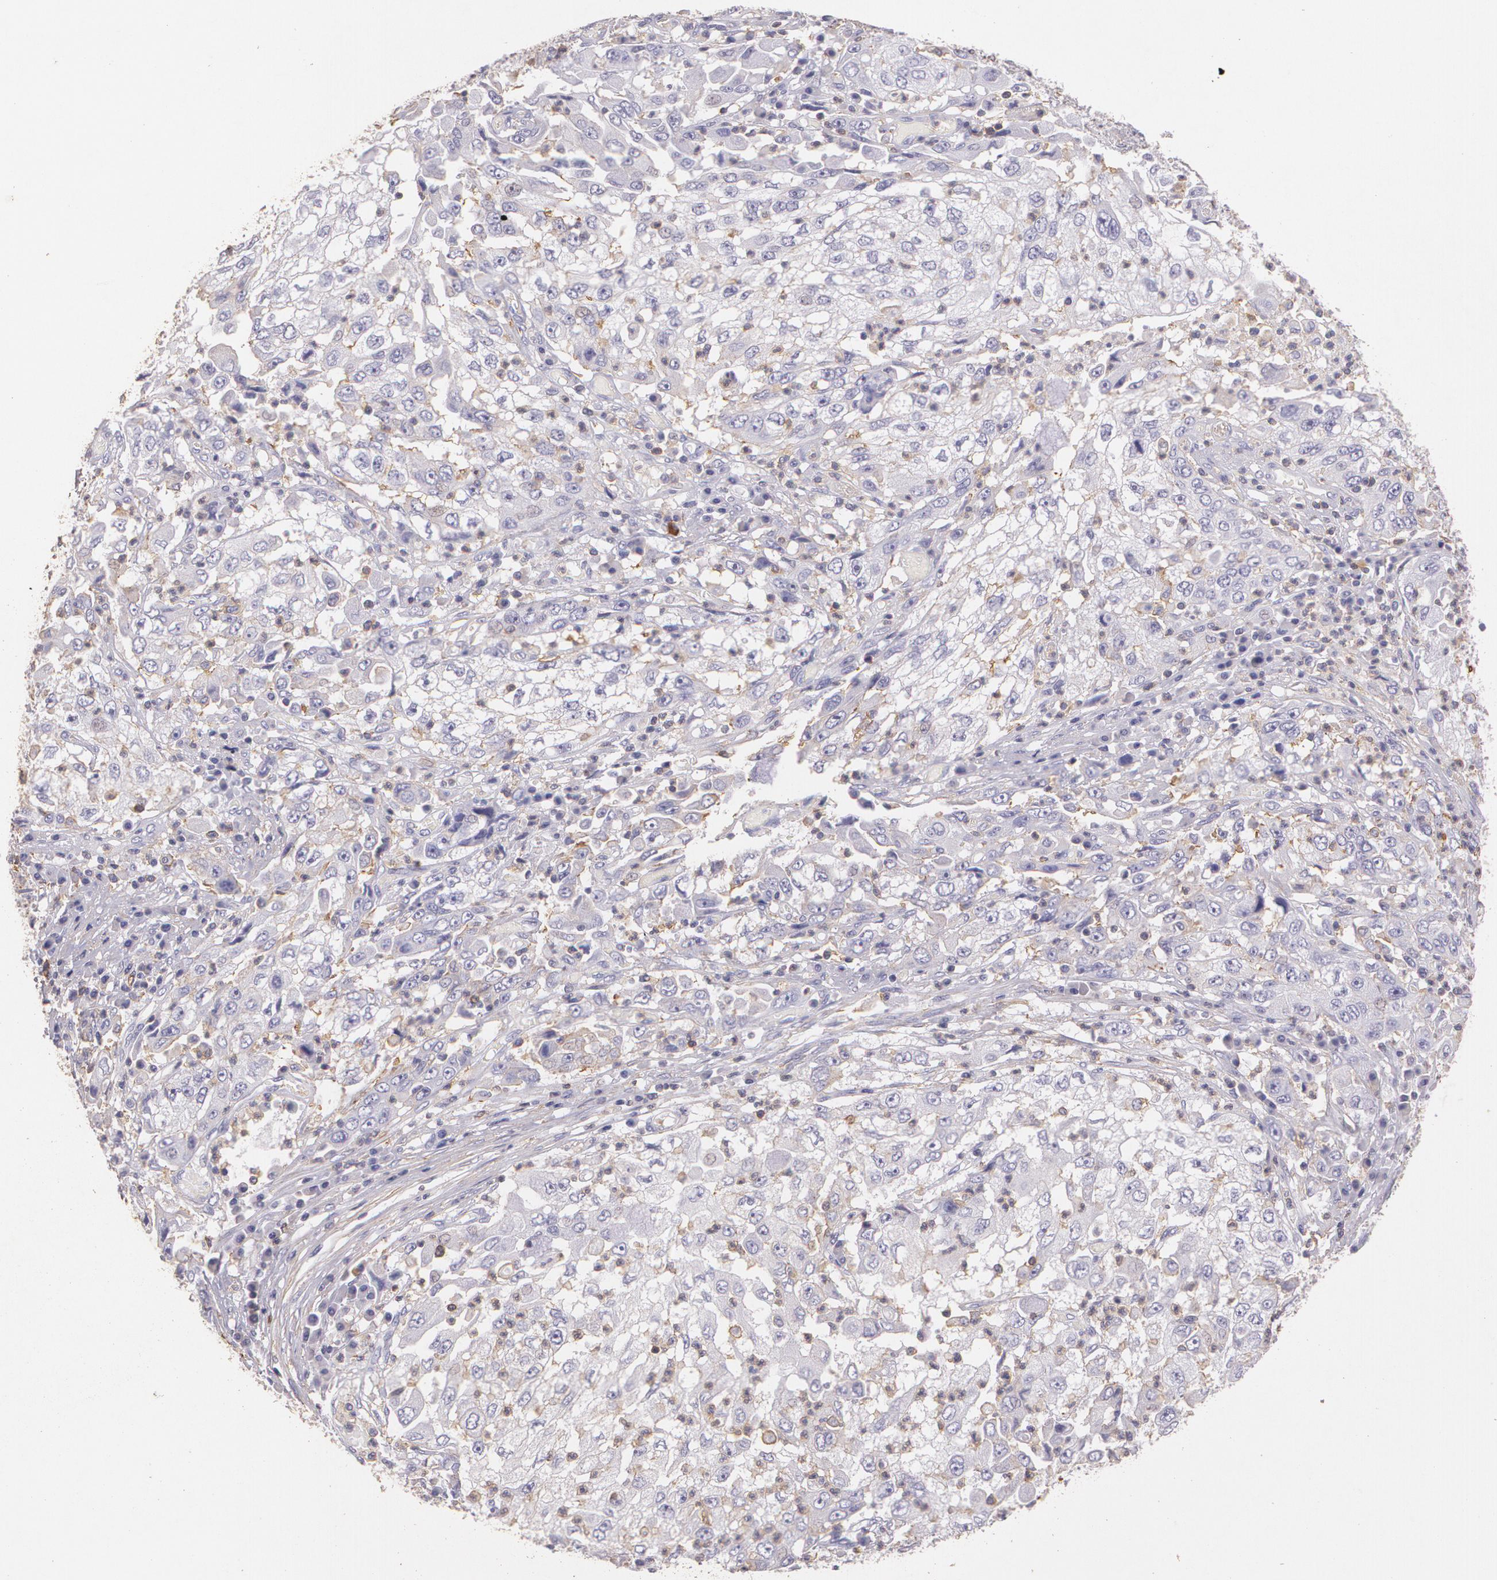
{"staining": {"intensity": "negative", "quantity": "none", "location": "none"}, "tissue": "cervical cancer", "cell_type": "Tumor cells", "image_type": "cancer", "snomed": [{"axis": "morphology", "description": "Adenocarcinoma, NOS"}, {"axis": "topography", "description": "Cervix"}], "caption": "The image exhibits no staining of tumor cells in cervical cancer (adenocarcinoma).", "gene": "TGFBR1", "patient": {"sex": "female", "age": 44}}